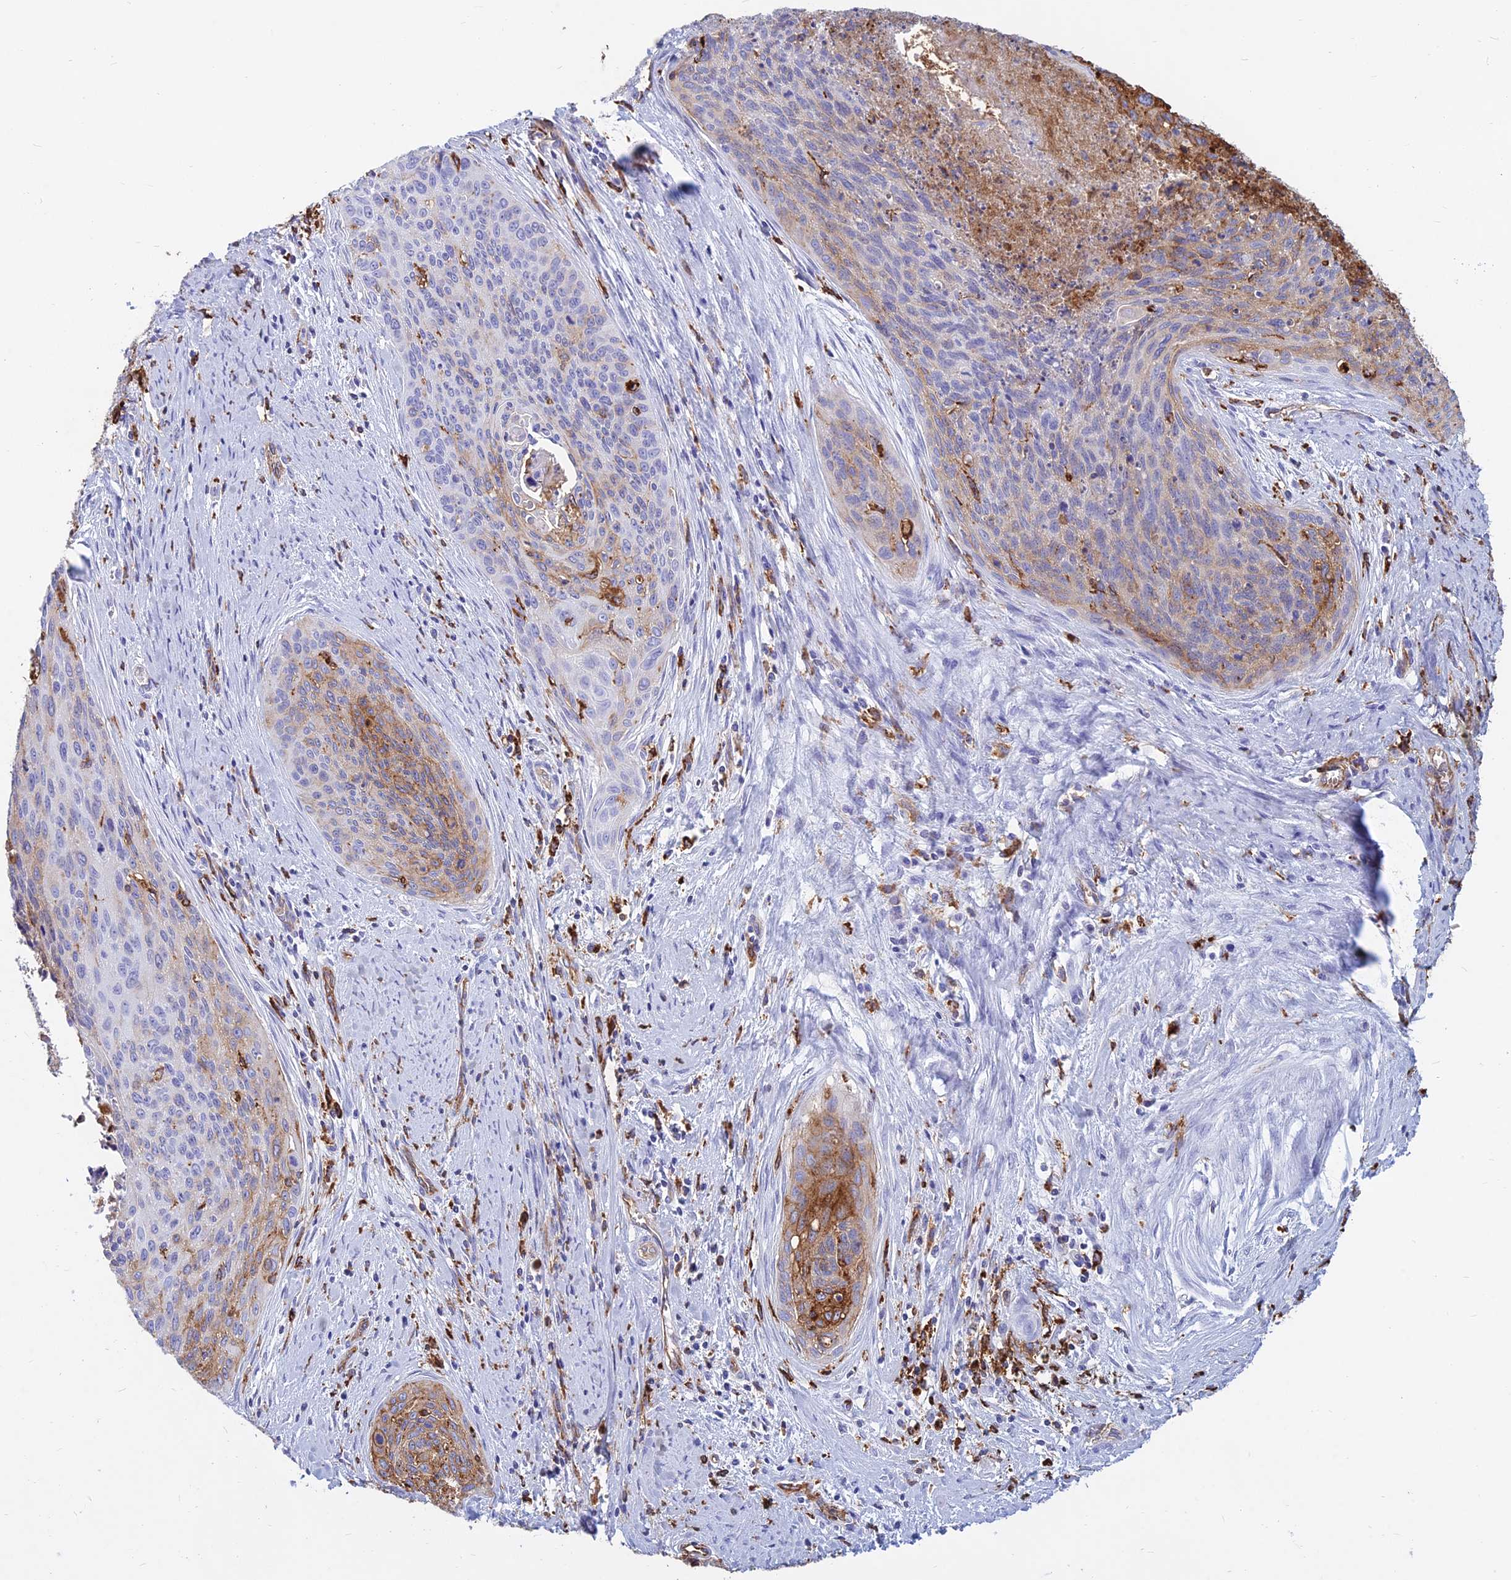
{"staining": {"intensity": "moderate", "quantity": "<25%", "location": "cytoplasmic/membranous"}, "tissue": "cervical cancer", "cell_type": "Tumor cells", "image_type": "cancer", "snomed": [{"axis": "morphology", "description": "Squamous cell carcinoma, NOS"}, {"axis": "topography", "description": "Cervix"}], "caption": "Squamous cell carcinoma (cervical) stained for a protein (brown) reveals moderate cytoplasmic/membranous positive expression in about <25% of tumor cells.", "gene": "HLA-DRB1", "patient": {"sex": "female", "age": 55}}